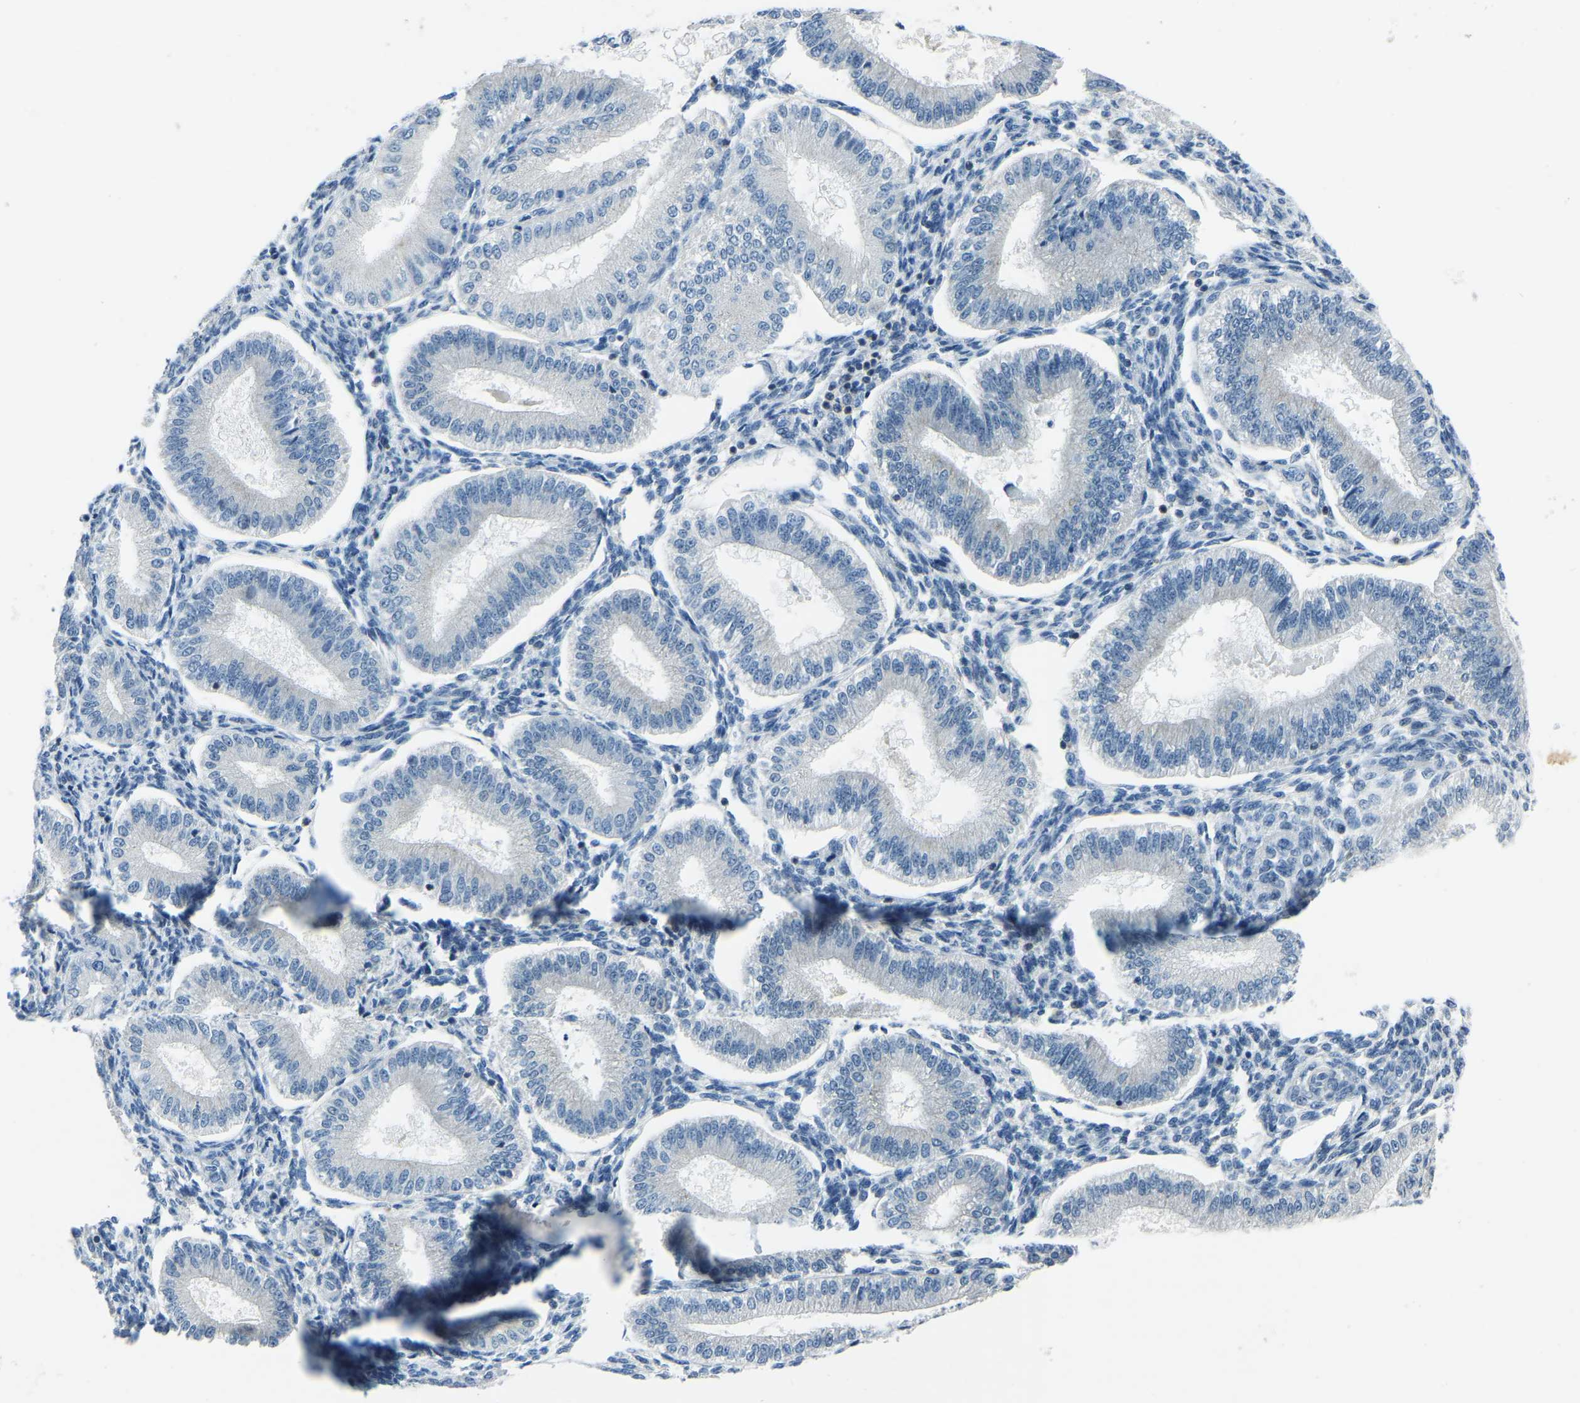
{"staining": {"intensity": "negative", "quantity": "none", "location": "none"}, "tissue": "endometrium", "cell_type": "Cells in endometrial stroma", "image_type": "normal", "snomed": [{"axis": "morphology", "description": "Normal tissue, NOS"}, {"axis": "topography", "description": "Endometrium"}], "caption": "High magnification brightfield microscopy of unremarkable endometrium stained with DAB (3,3'-diaminobenzidine) (brown) and counterstained with hematoxylin (blue): cells in endometrial stroma show no significant staining.", "gene": "XIRP1", "patient": {"sex": "female", "age": 39}}